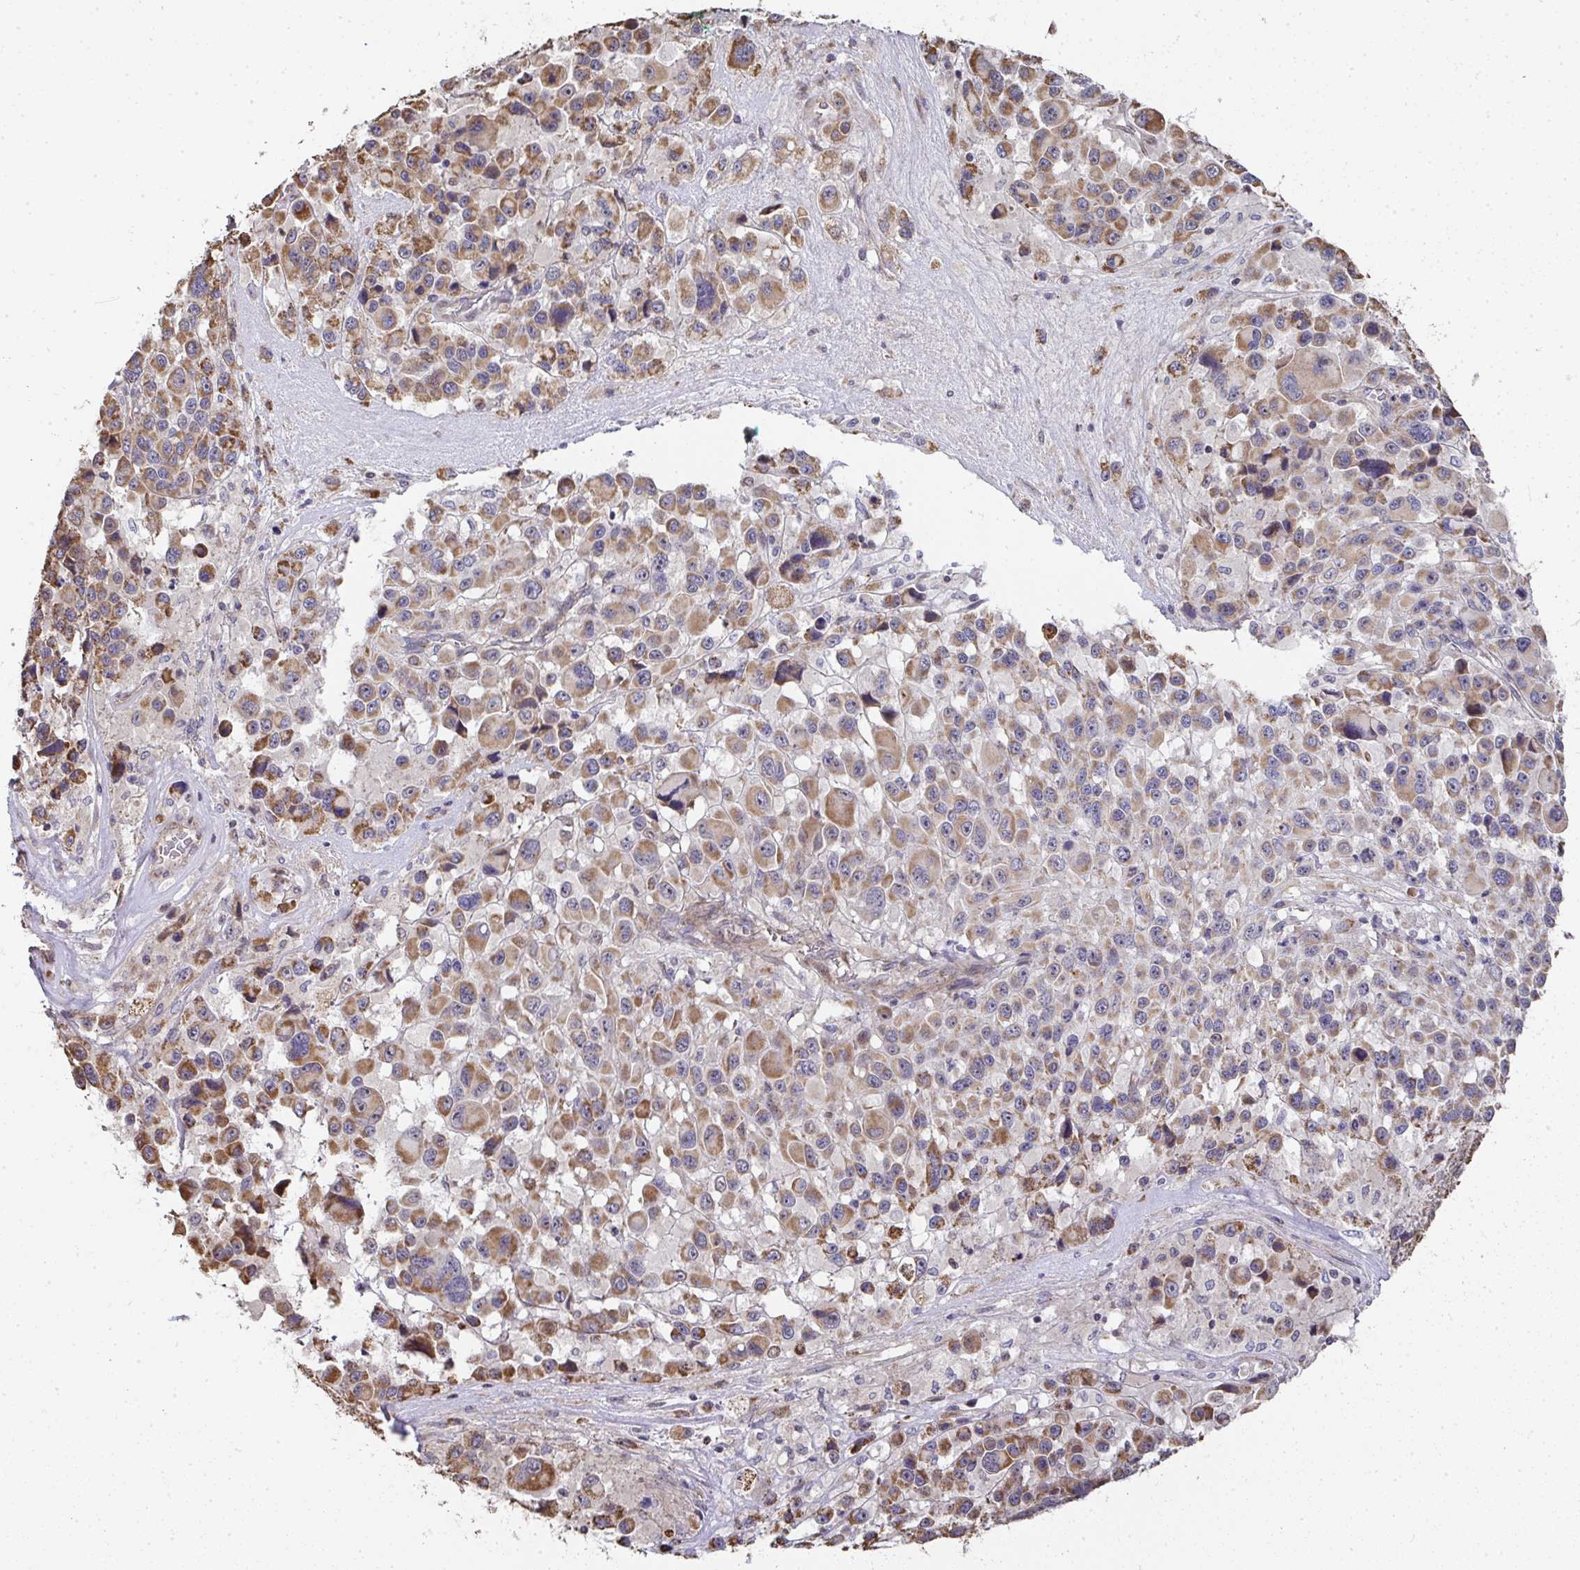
{"staining": {"intensity": "moderate", "quantity": ">75%", "location": "cytoplasmic/membranous"}, "tissue": "melanoma", "cell_type": "Tumor cells", "image_type": "cancer", "snomed": [{"axis": "morphology", "description": "Malignant melanoma, Metastatic site"}, {"axis": "topography", "description": "Lymph node"}], "caption": "This is an image of immunohistochemistry (IHC) staining of malignant melanoma (metastatic site), which shows moderate expression in the cytoplasmic/membranous of tumor cells.", "gene": "AGTPBP1", "patient": {"sex": "female", "age": 65}}